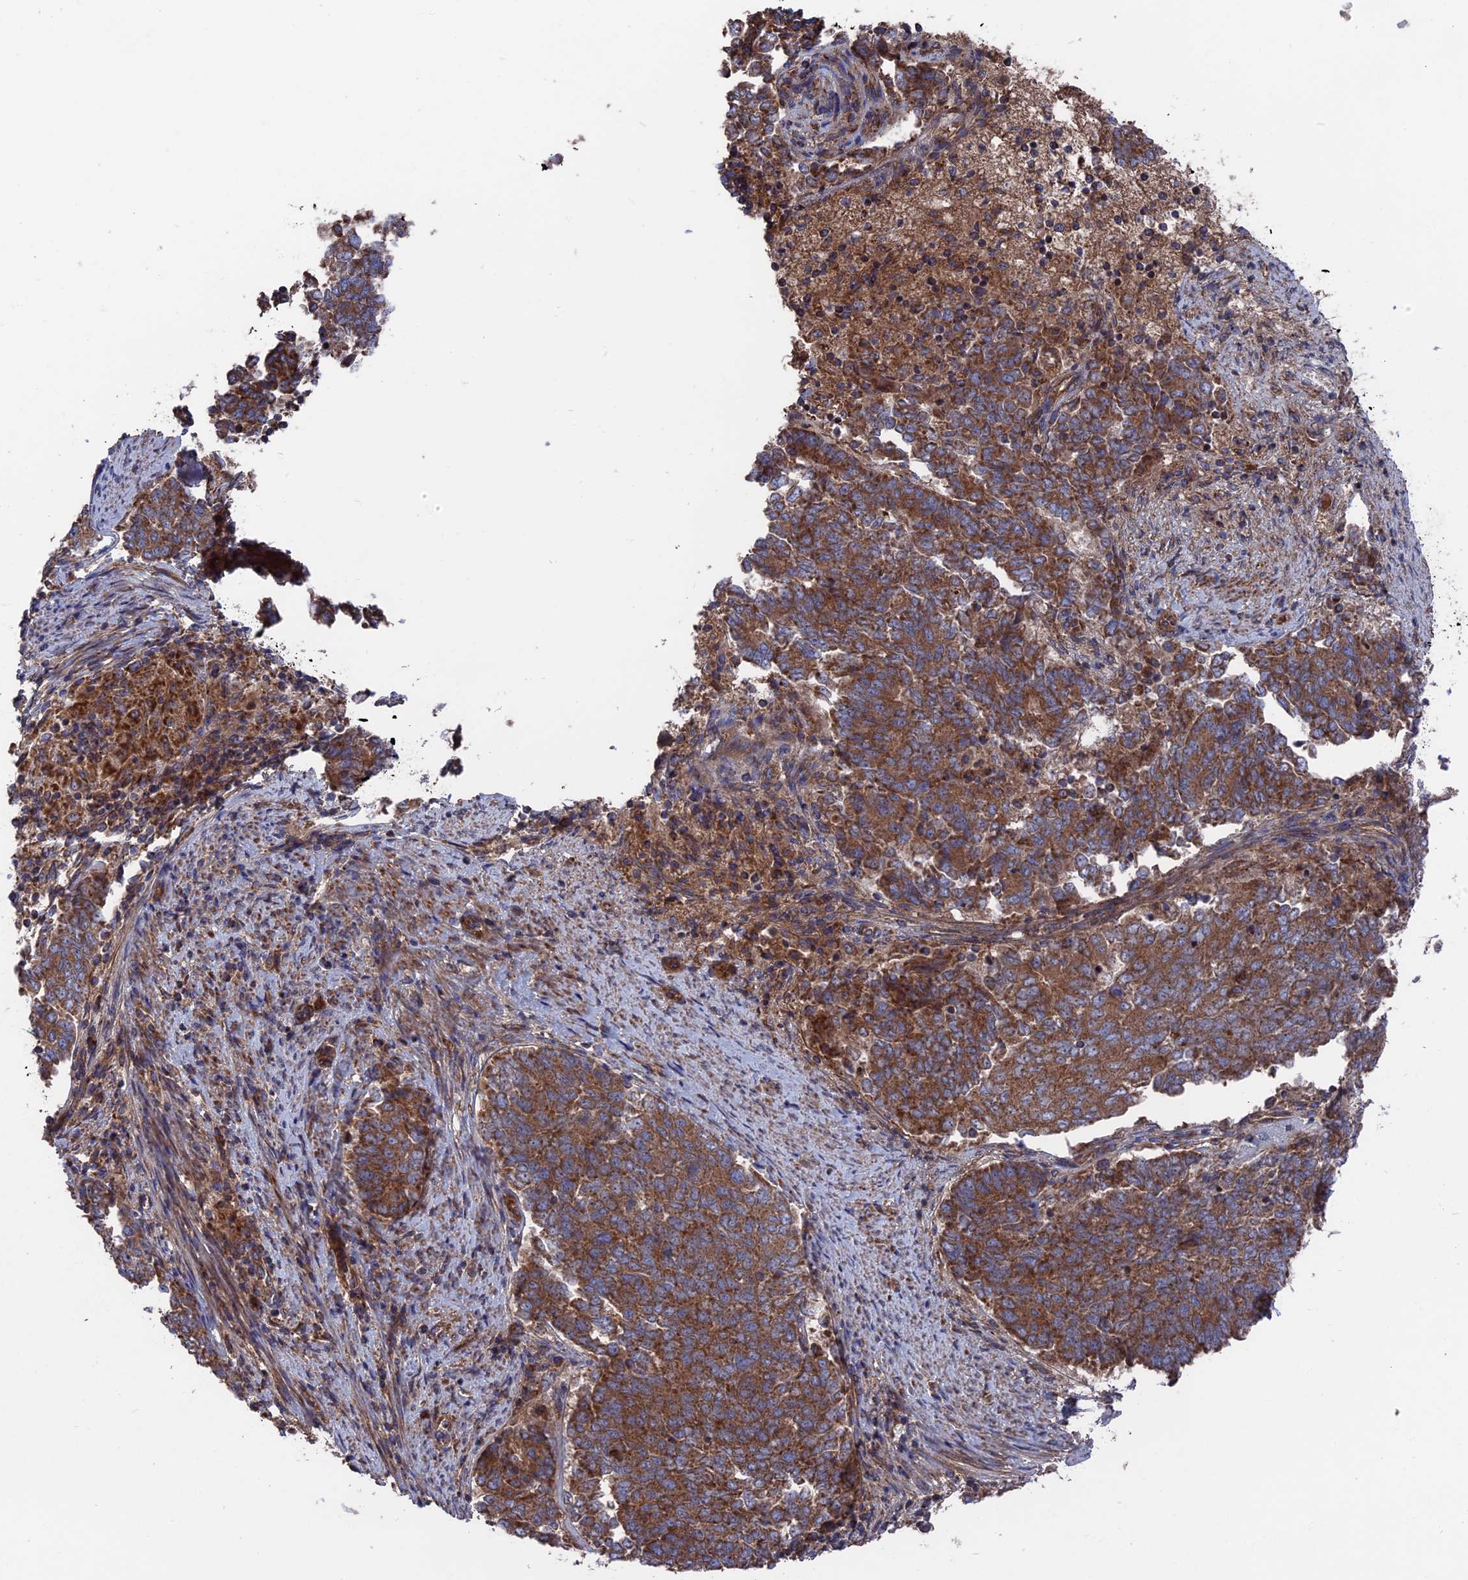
{"staining": {"intensity": "strong", "quantity": ">75%", "location": "cytoplasmic/membranous"}, "tissue": "endometrial cancer", "cell_type": "Tumor cells", "image_type": "cancer", "snomed": [{"axis": "morphology", "description": "Adenocarcinoma, NOS"}, {"axis": "topography", "description": "Endometrium"}], "caption": "Immunohistochemistry (DAB) staining of human adenocarcinoma (endometrial) displays strong cytoplasmic/membranous protein staining in about >75% of tumor cells.", "gene": "TELO2", "patient": {"sex": "female", "age": 80}}